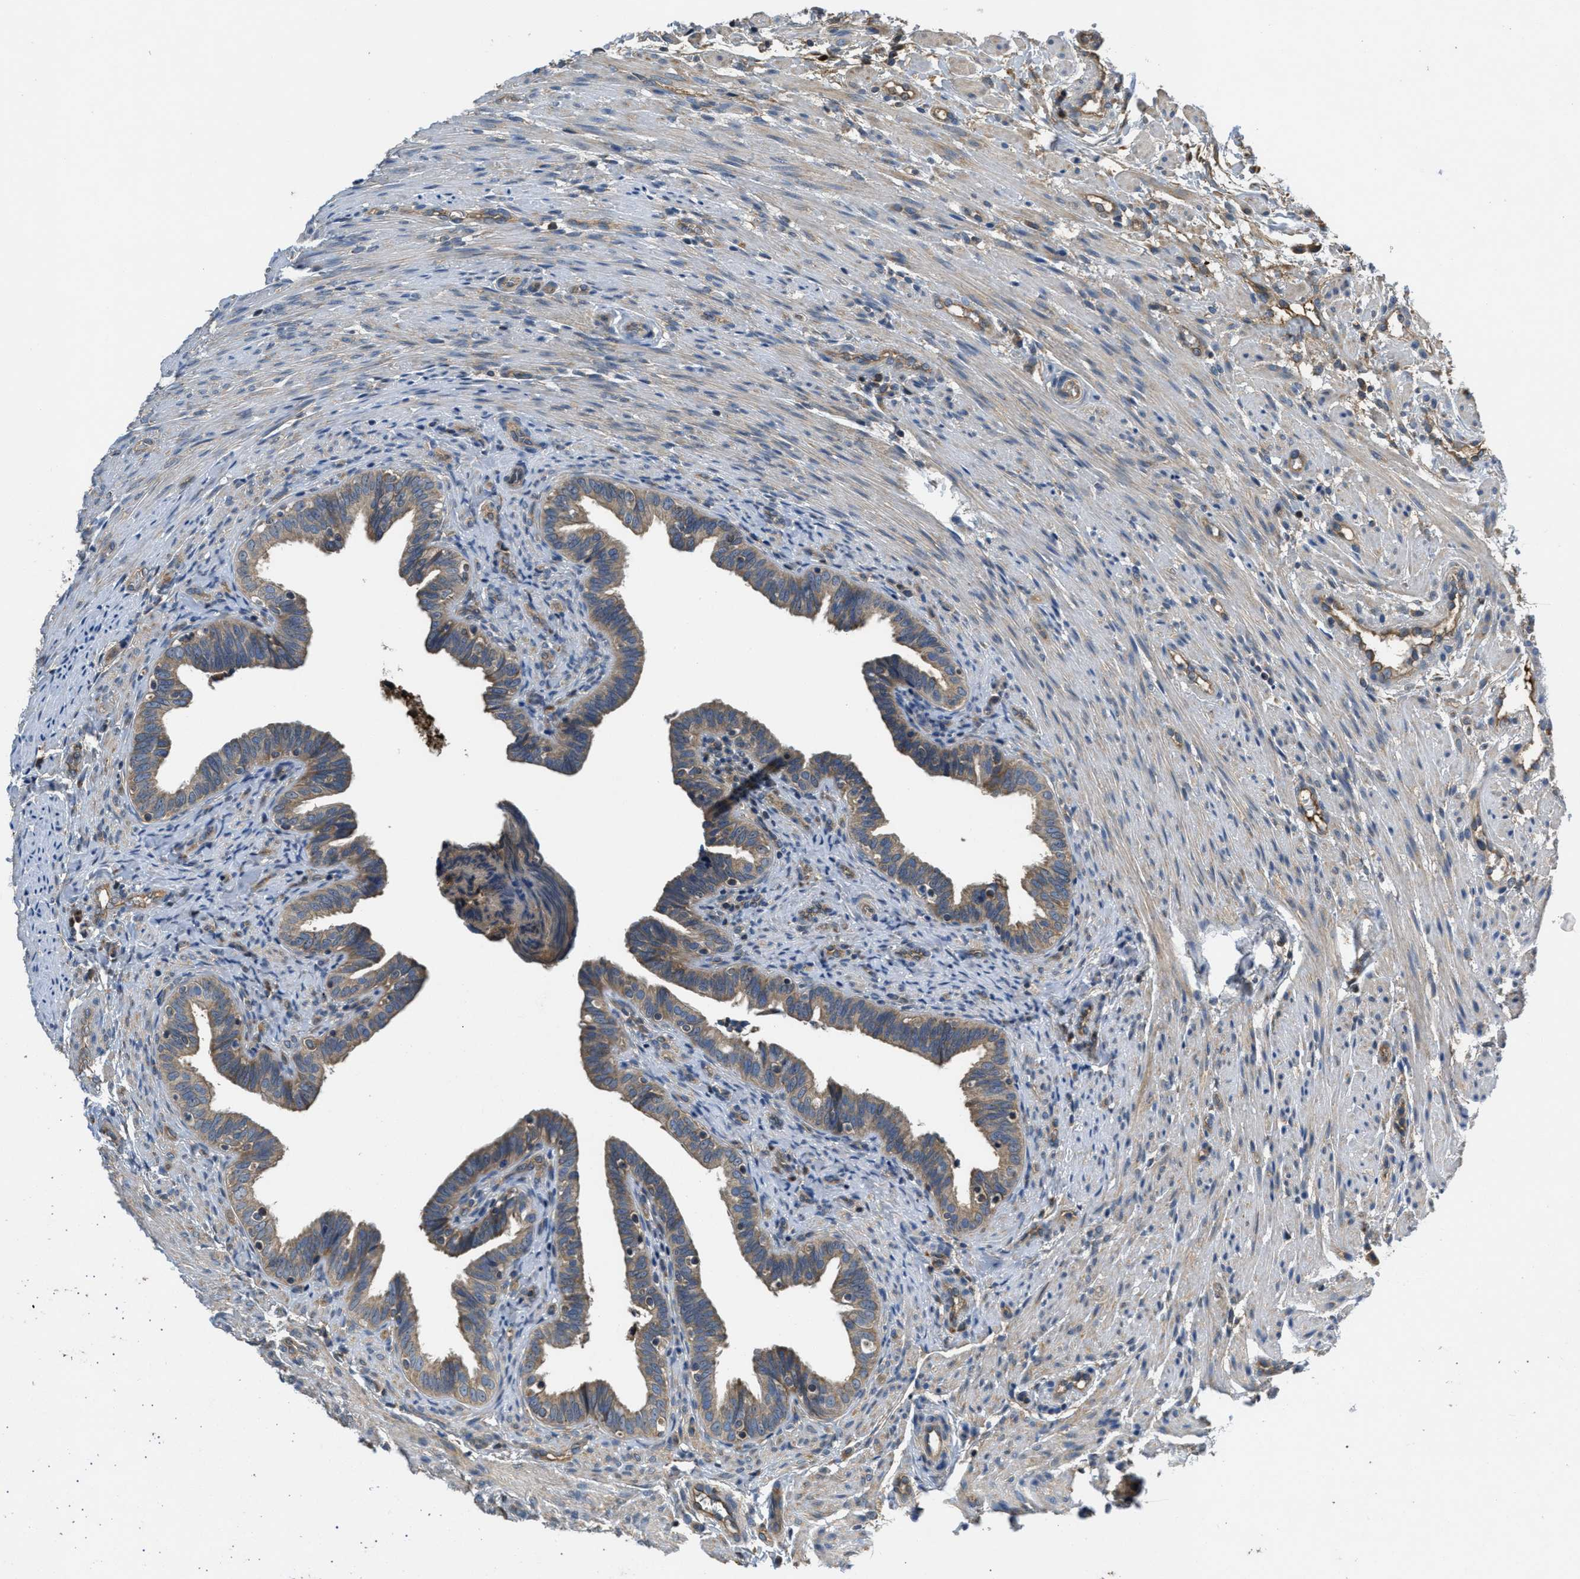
{"staining": {"intensity": "weak", "quantity": "25%-75%", "location": "cytoplasmic/membranous"}, "tissue": "fallopian tube", "cell_type": "Glandular cells", "image_type": "normal", "snomed": [{"axis": "morphology", "description": "Normal tissue, NOS"}, {"axis": "topography", "description": "Fallopian tube"}, {"axis": "topography", "description": "Placenta"}], "caption": "Protein expression analysis of benign human fallopian tube reveals weak cytoplasmic/membranous positivity in about 25%-75% of glandular cells.", "gene": "GALK1", "patient": {"sex": "female", "age": 34}}